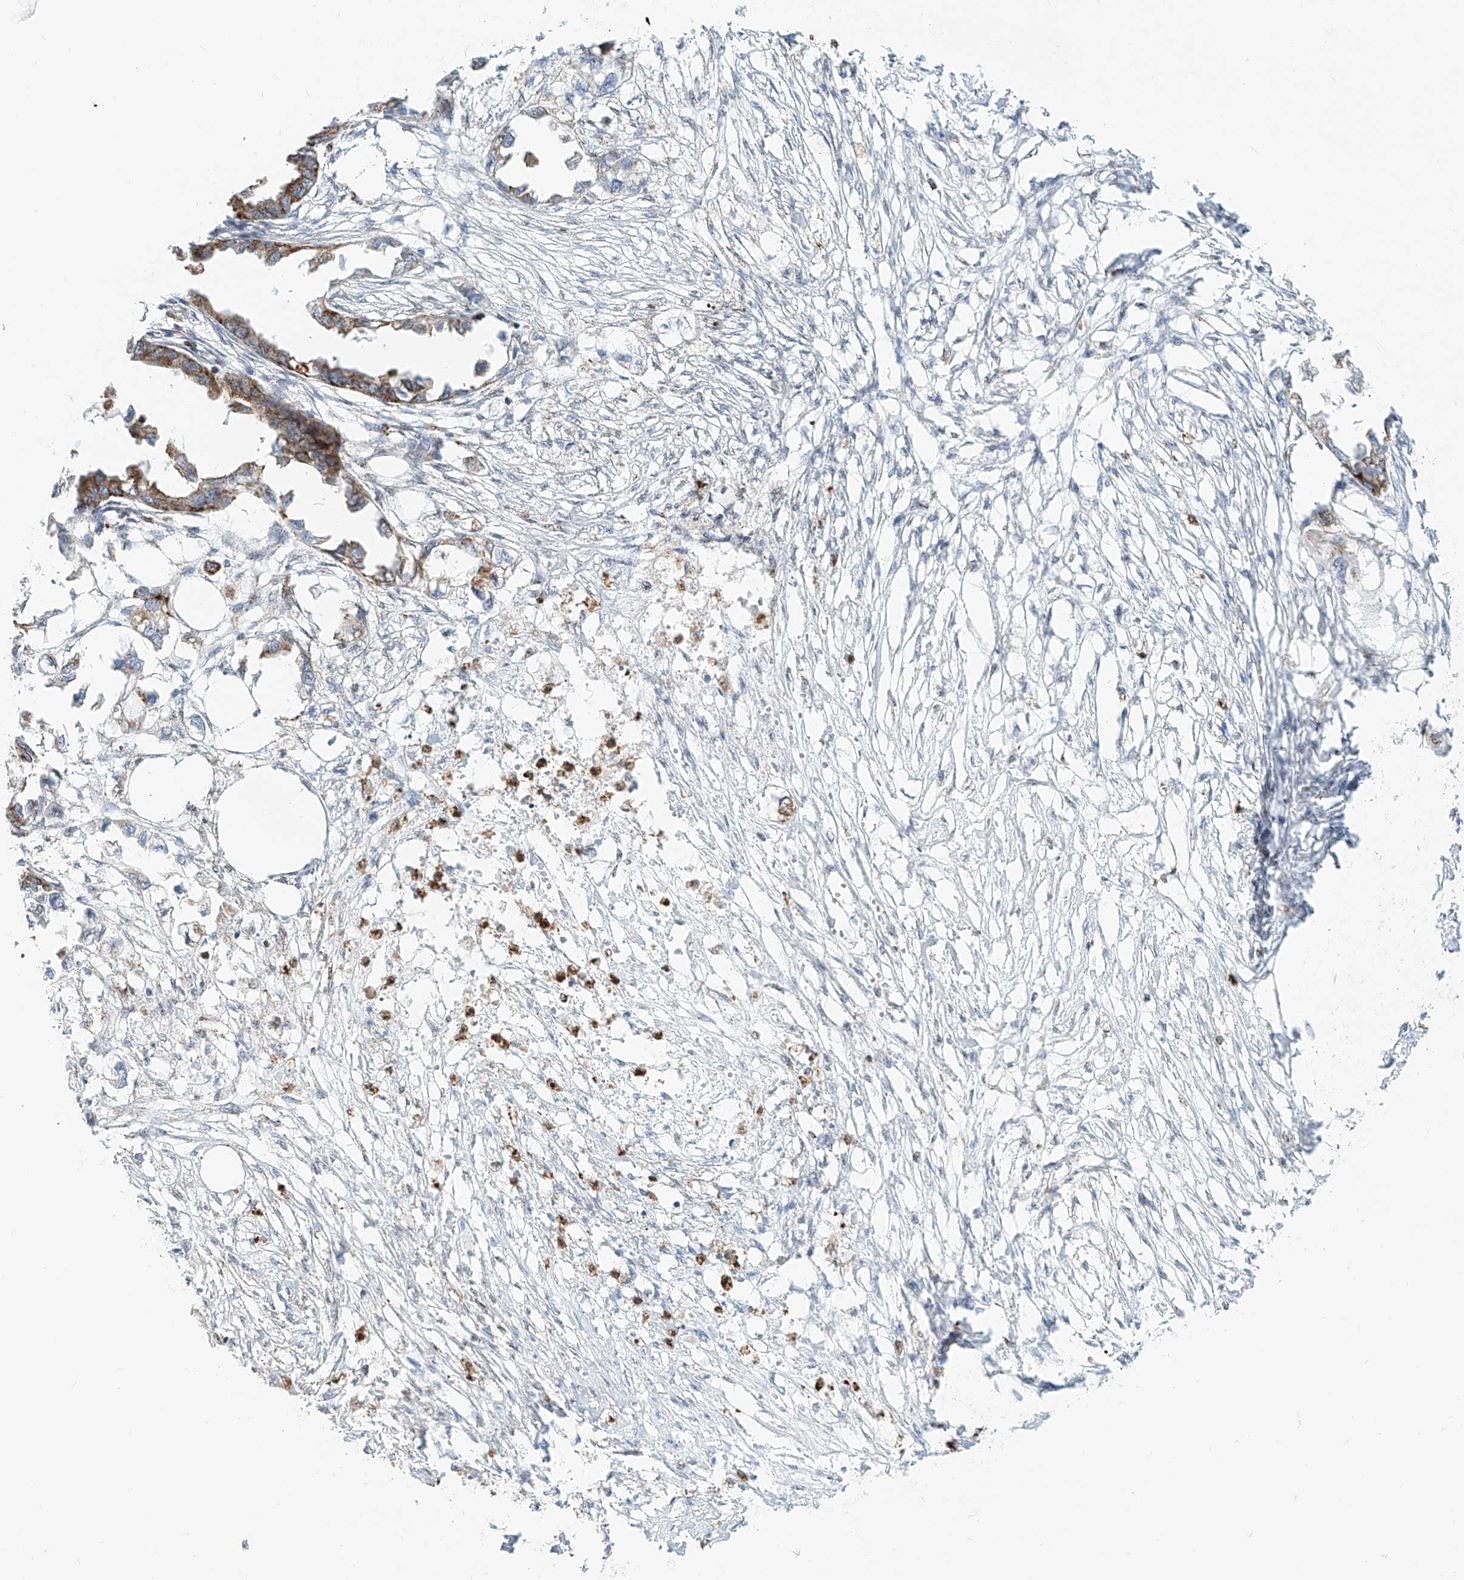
{"staining": {"intensity": "moderate", "quantity": ">75%", "location": "cytoplasmic/membranous"}, "tissue": "endometrial cancer", "cell_type": "Tumor cells", "image_type": "cancer", "snomed": [{"axis": "morphology", "description": "Adenocarcinoma, NOS"}, {"axis": "morphology", "description": "Adenocarcinoma, metastatic, NOS"}, {"axis": "topography", "description": "Adipose tissue"}, {"axis": "topography", "description": "Endometrium"}], "caption": "Tumor cells display moderate cytoplasmic/membranous expression in about >75% of cells in endometrial adenocarcinoma.", "gene": "PTPRA", "patient": {"sex": "female", "age": 67}}